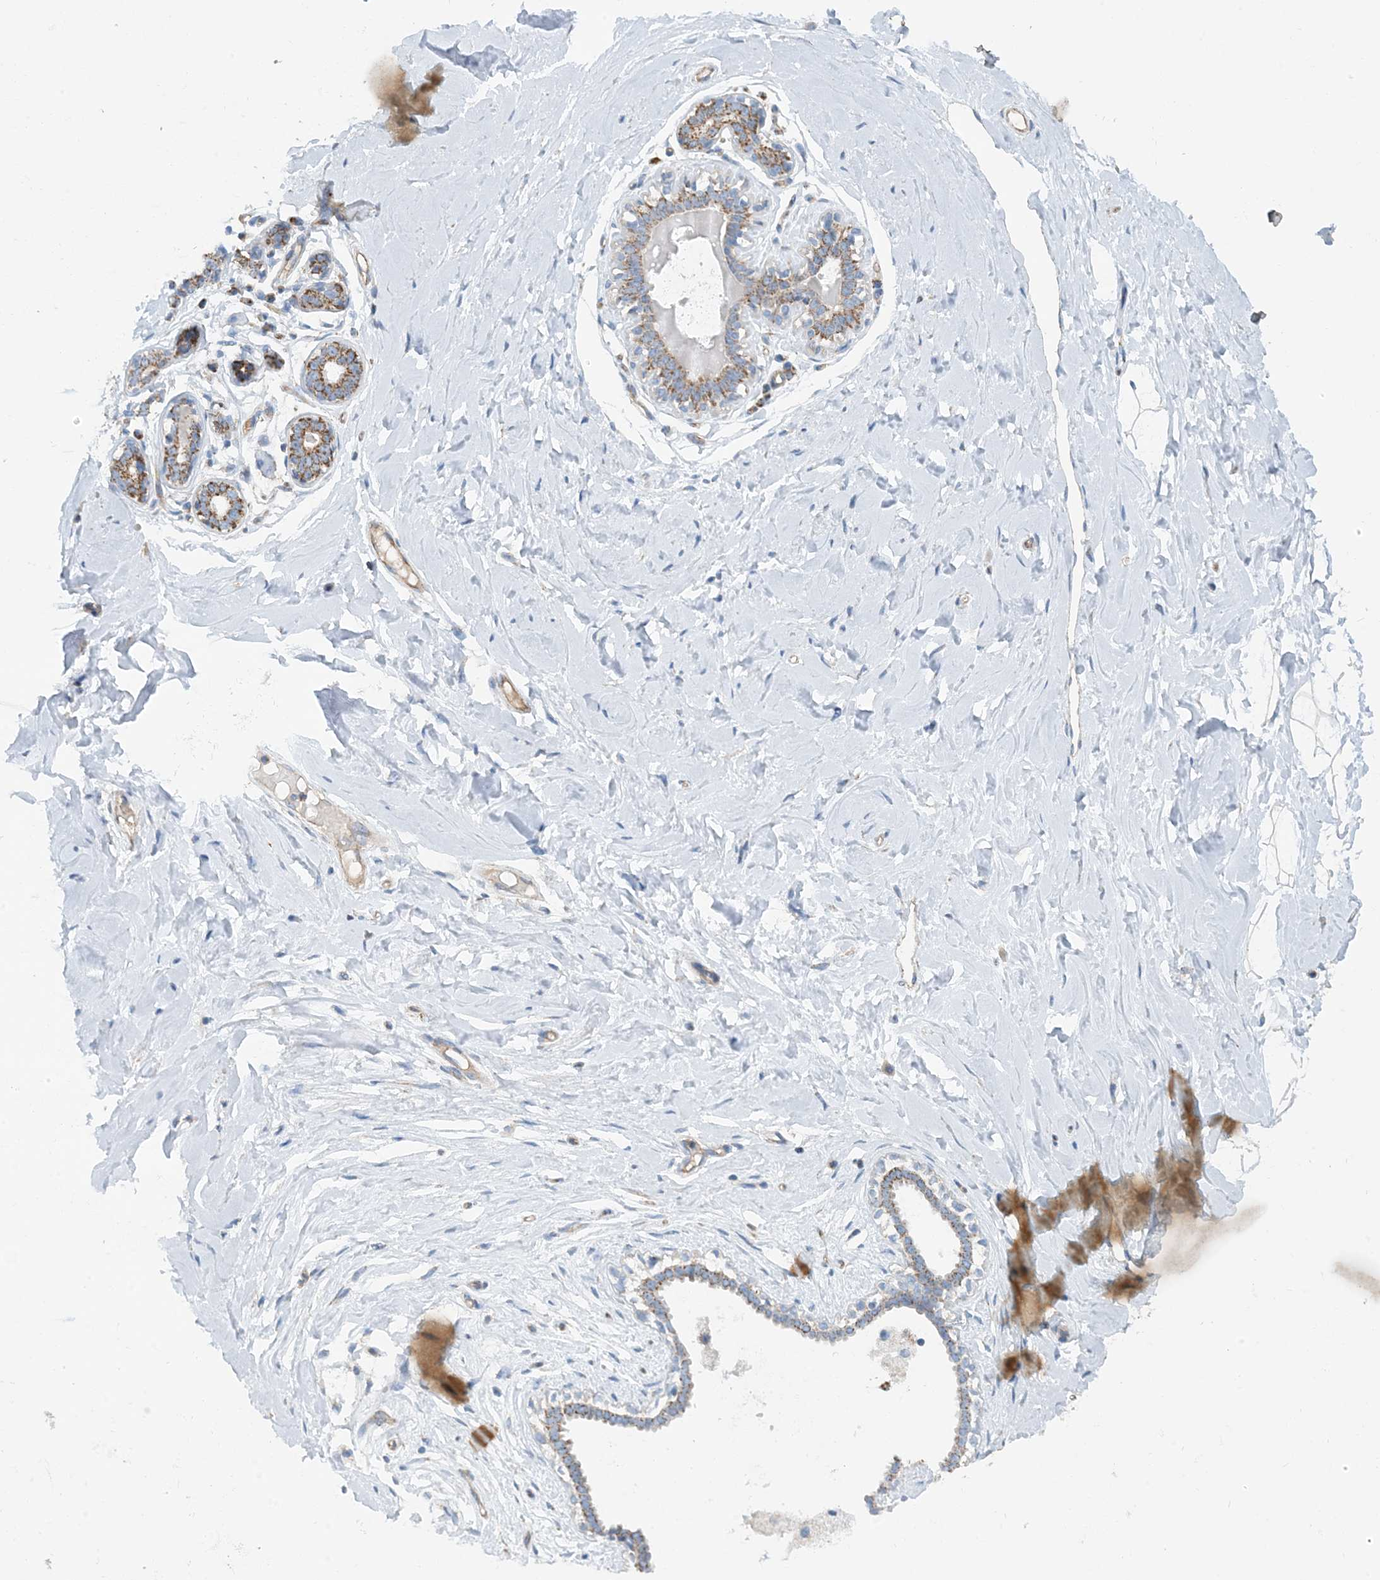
{"staining": {"intensity": "weak", "quantity": ">75%", "location": "cytoplasmic/membranous"}, "tissue": "breast", "cell_type": "Adipocytes", "image_type": "normal", "snomed": [{"axis": "morphology", "description": "Normal tissue, NOS"}, {"axis": "morphology", "description": "Adenoma, NOS"}, {"axis": "topography", "description": "Breast"}], "caption": "Weak cytoplasmic/membranous positivity is identified in approximately >75% of adipocytes in normal breast. The protein of interest is stained brown, and the nuclei are stained in blue (DAB (3,3'-diaminobenzidine) IHC with brightfield microscopy, high magnification).", "gene": "PHOSPHO2", "patient": {"sex": "female", "age": 23}}